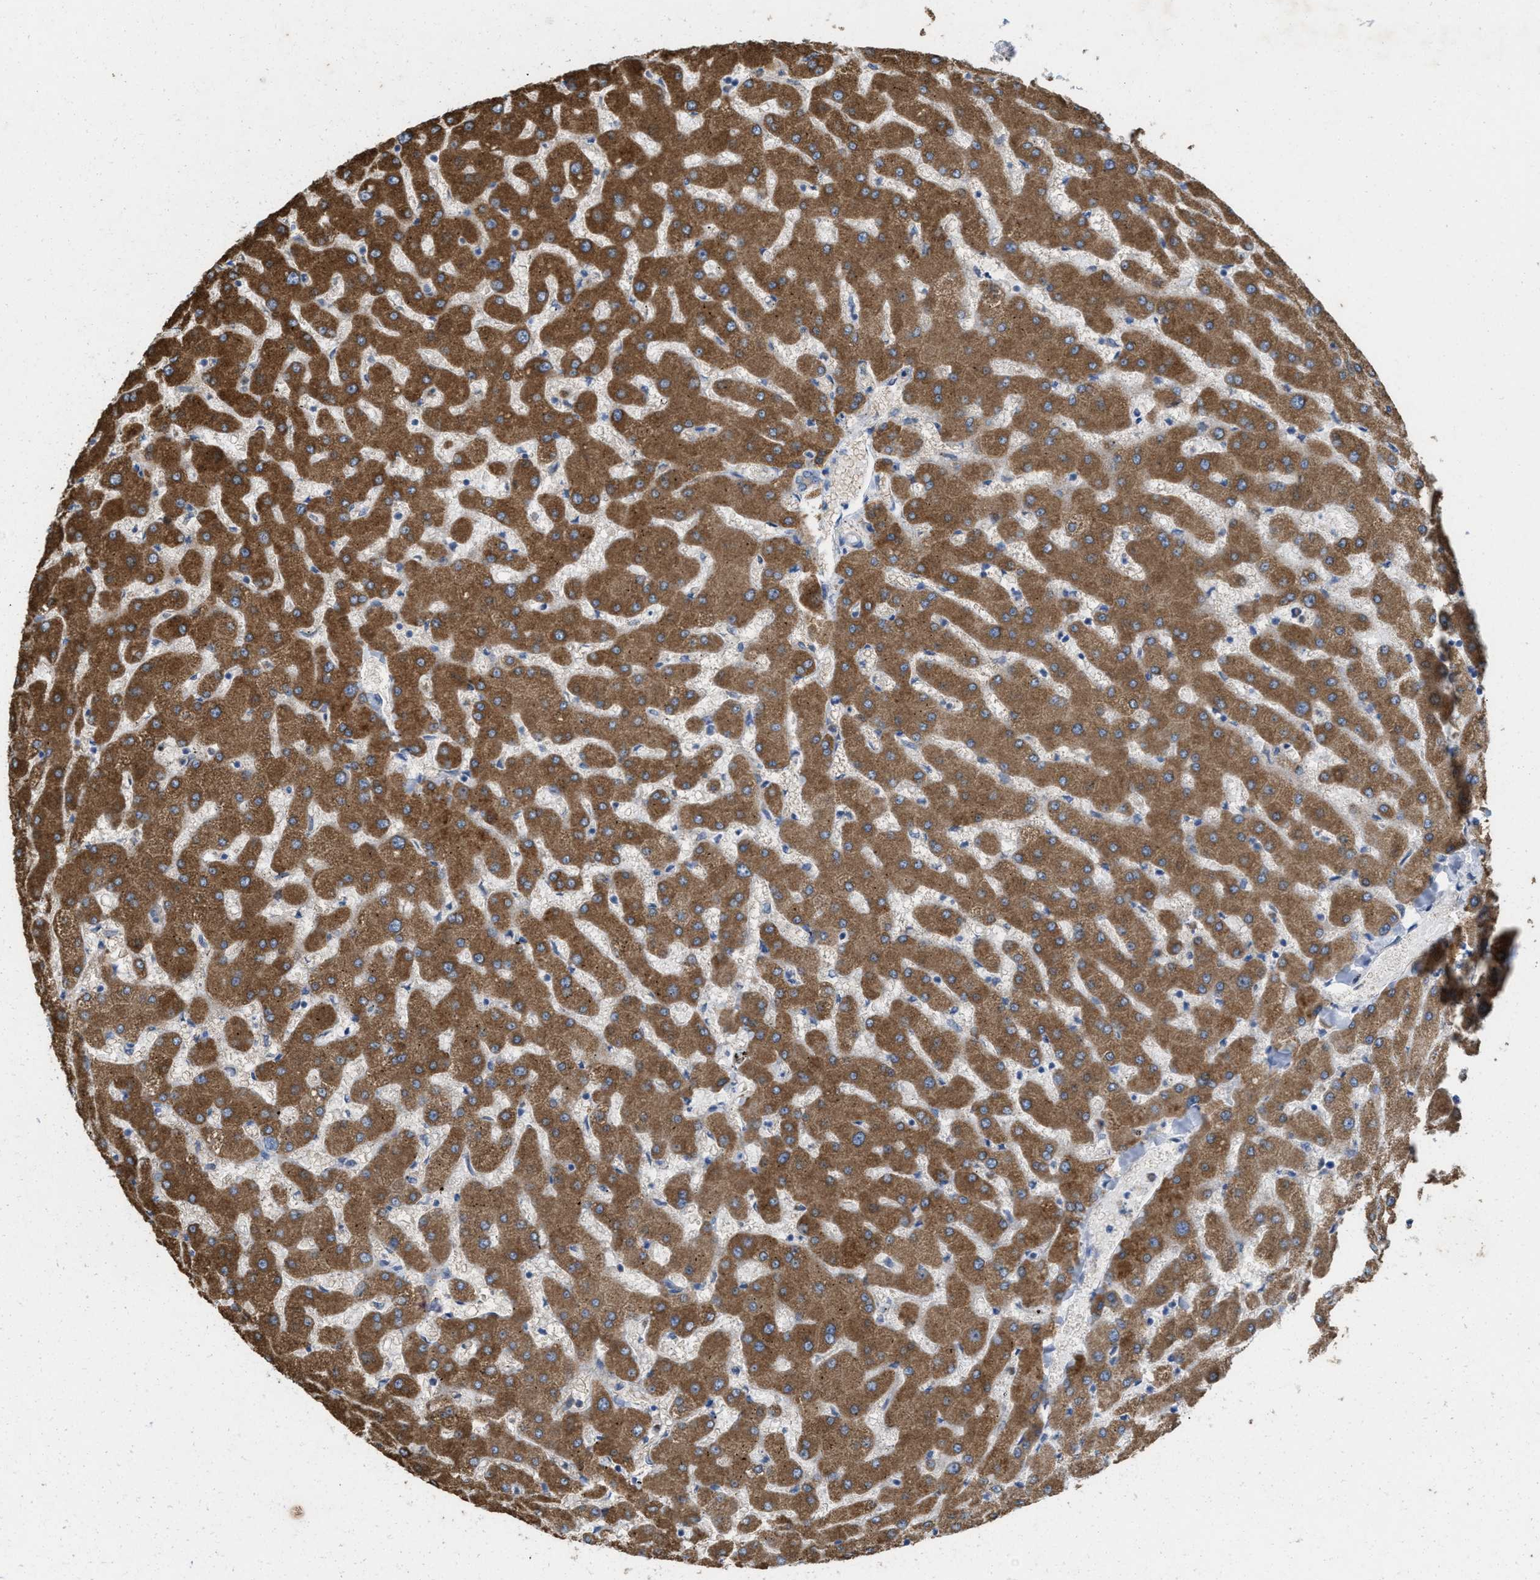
{"staining": {"intensity": "negative", "quantity": "none", "location": "none"}, "tissue": "liver", "cell_type": "Cholangiocytes", "image_type": "normal", "snomed": [{"axis": "morphology", "description": "Normal tissue, NOS"}, {"axis": "topography", "description": "Liver"}], "caption": "The immunohistochemistry (IHC) micrograph has no significant expression in cholangiocytes of liver. (DAB (3,3'-diaminobenzidine) immunohistochemistry with hematoxylin counter stain).", "gene": "DYNC2I1", "patient": {"sex": "female", "age": 63}}